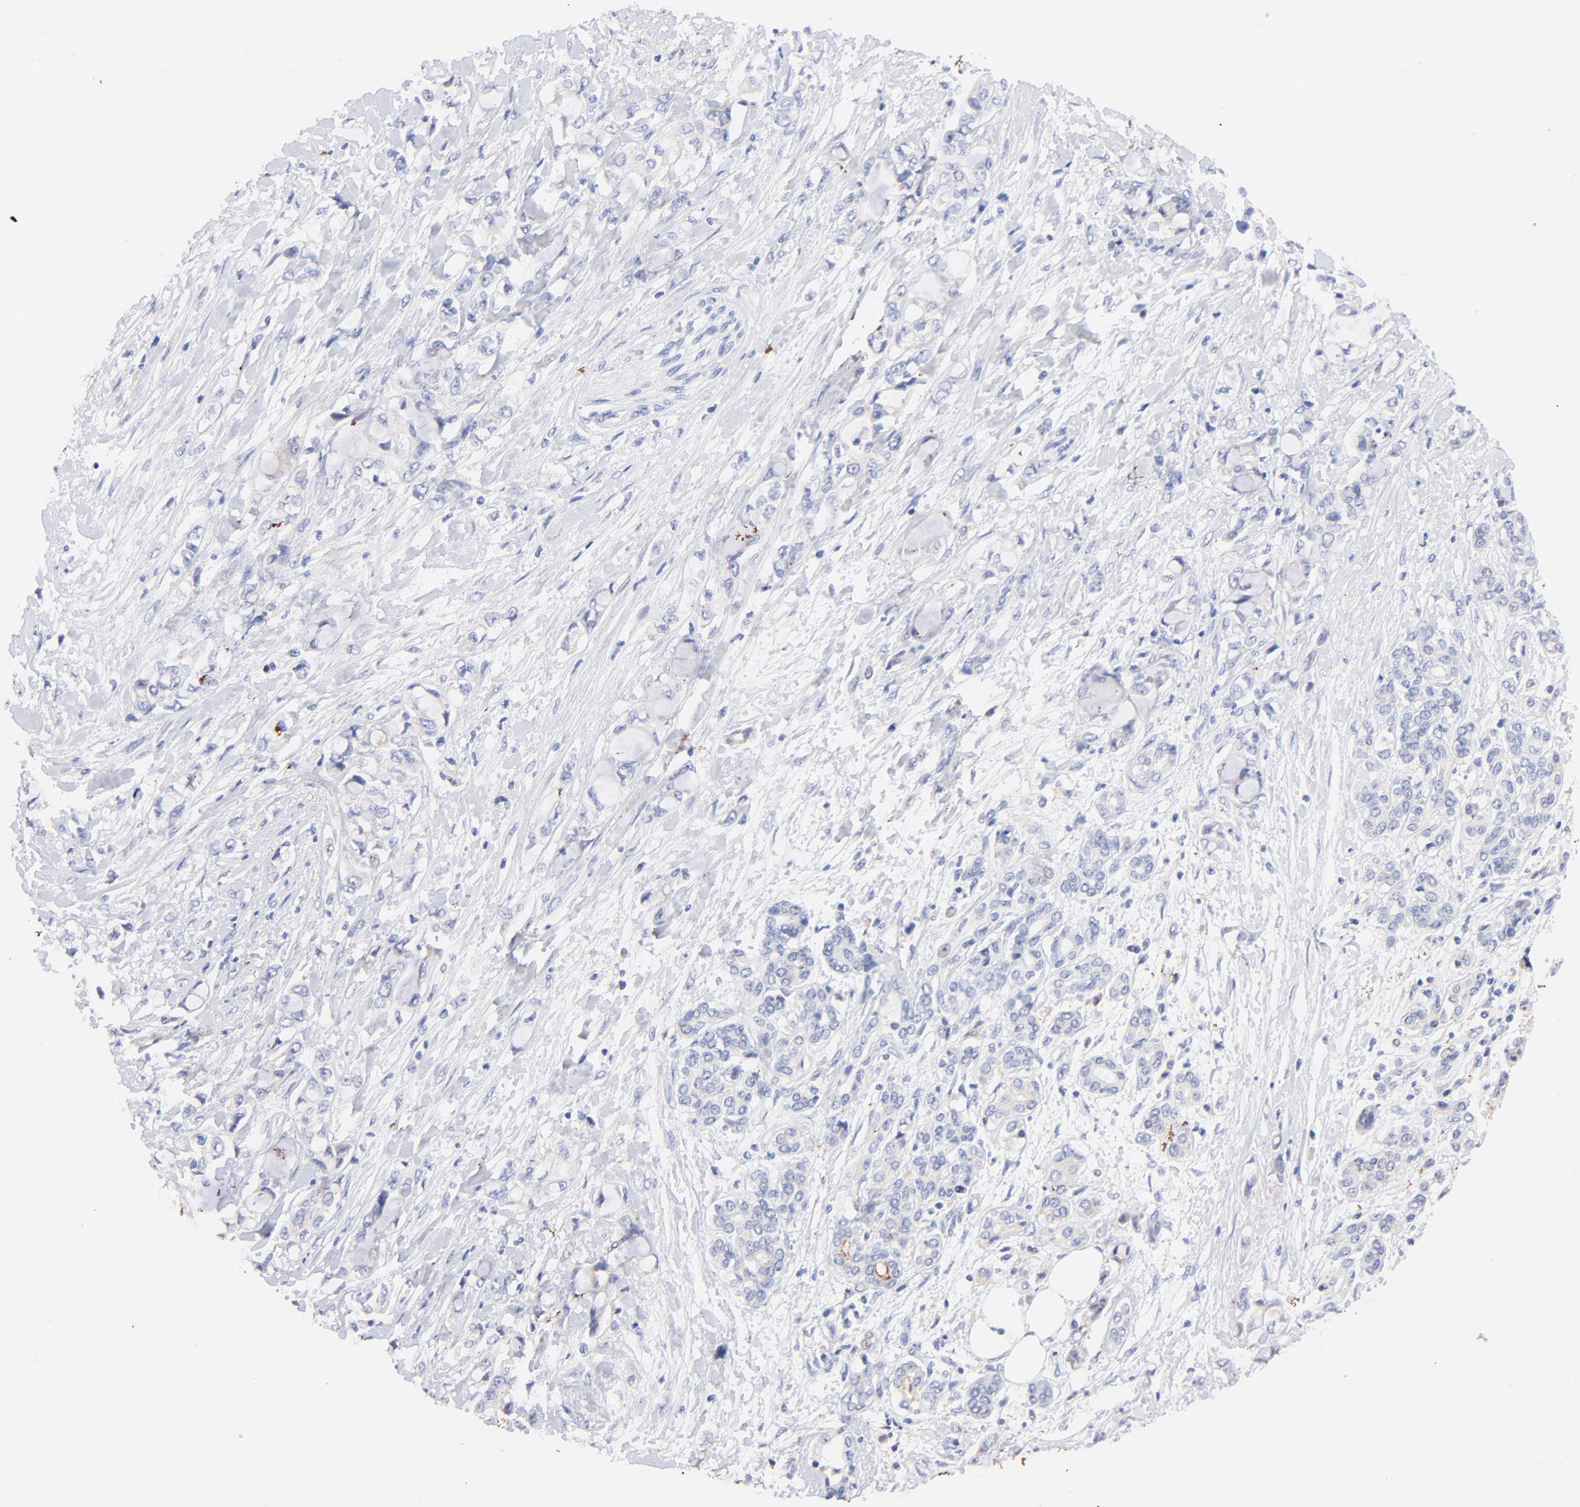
{"staining": {"intensity": "negative", "quantity": "none", "location": "none"}, "tissue": "pancreatic cancer", "cell_type": "Tumor cells", "image_type": "cancer", "snomed": [{"axis": "morphology", "description": "Adenocarcinoma, NOS"}, {"axis": "topography", "description": "Pancreas"}], "caption": "Pancreatic adenocarcinoma stained for a protein using IHC shows no expression tumor cells.", "gene": "IGLV7-43", "patient": {"sex": "female", "age": 70}}